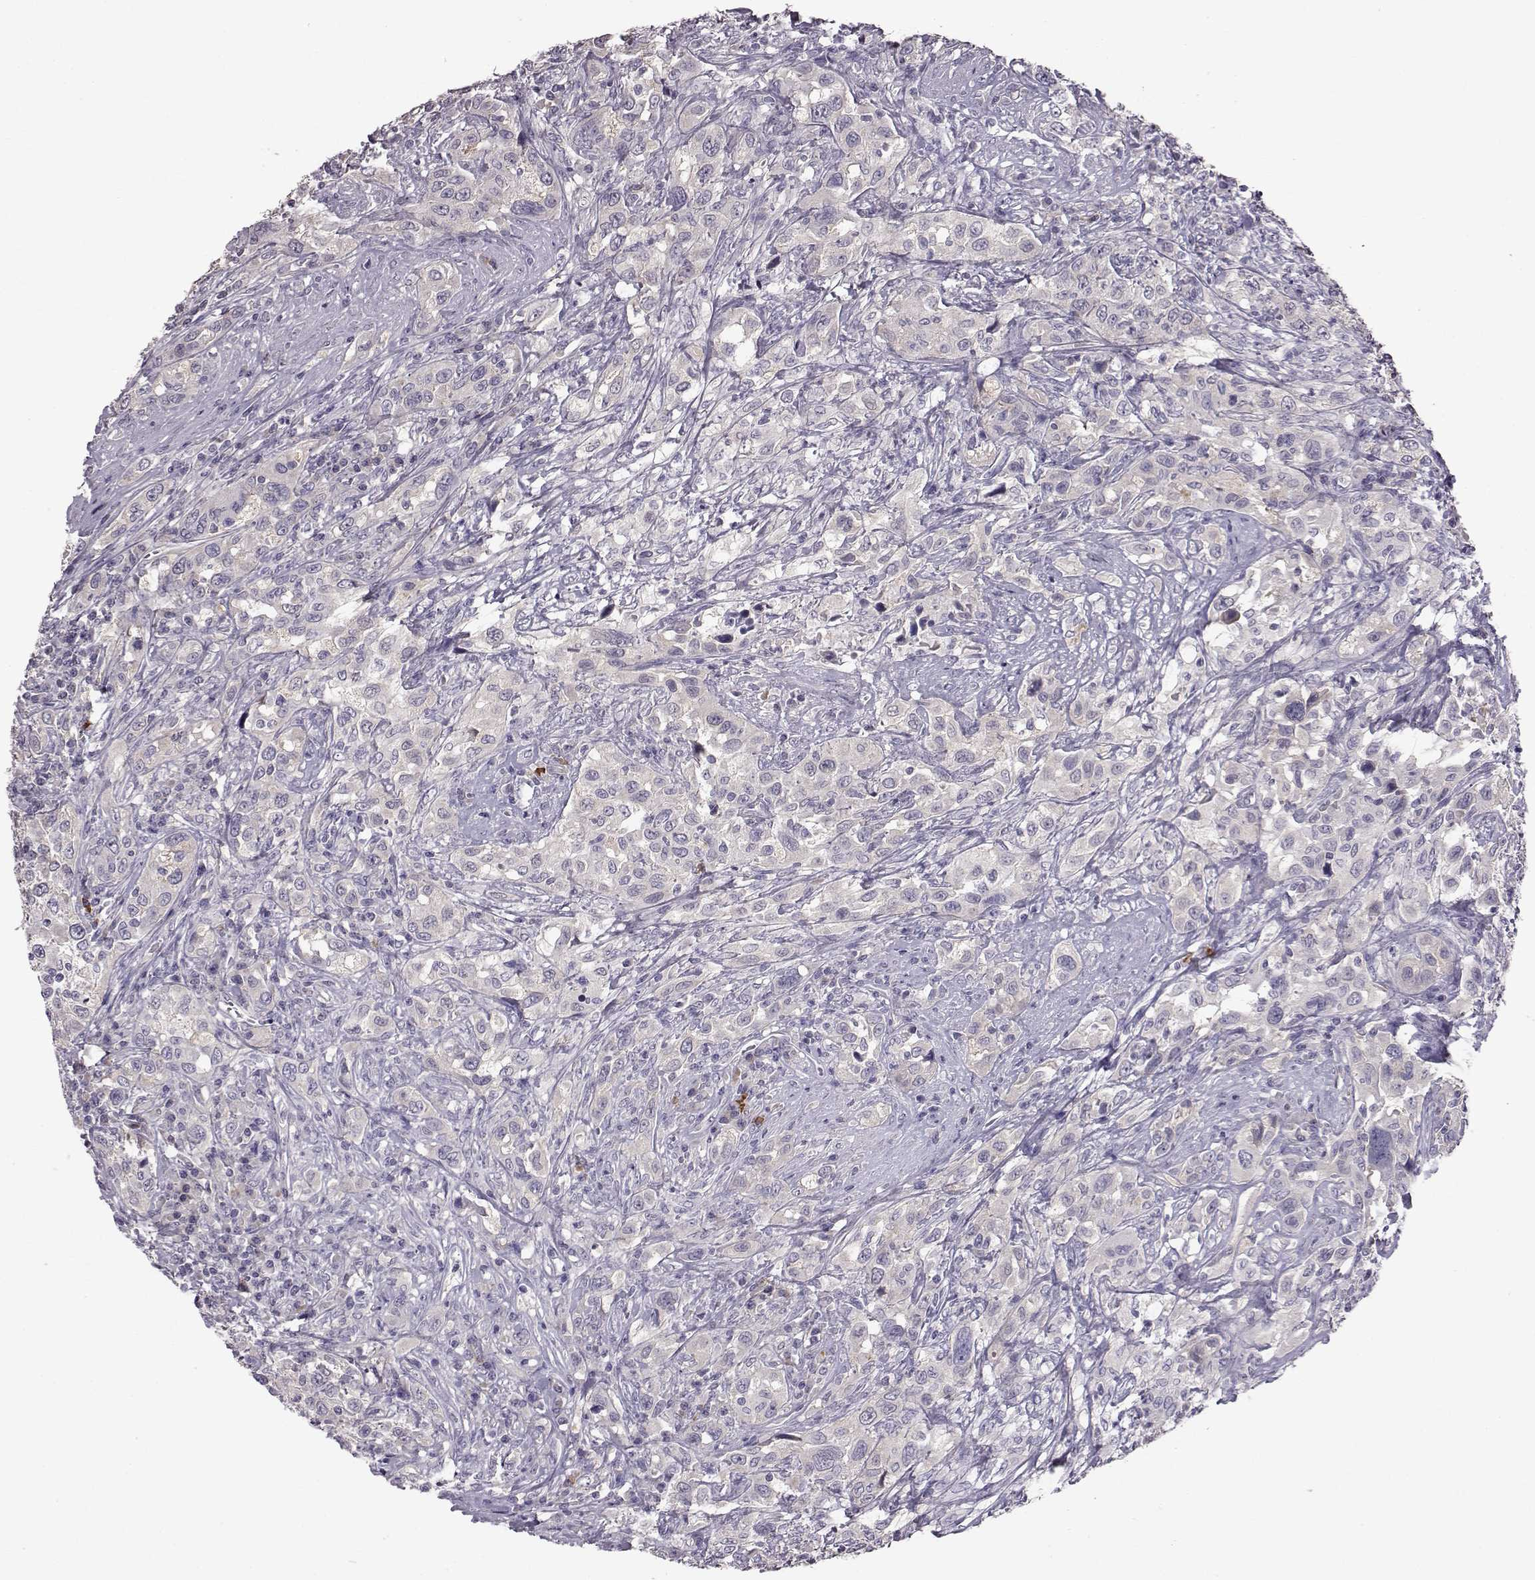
{"staining": {"intensity": "negative", "quantity": "none", "location": "none"}, "tissue": "urothelial cancer", "cell_type": "Tumor cells", "image_type": "cancer", "snomed": [{"axis": "morphology", "description": "Urothelial carcinoma, NOS"}, {"axis": "morphology", "description": "Urothelial carcinoma, High grade"}, {"axis": "topography", "description": "Urinary bladder"}], "caption": "Immunohistochemical staining of human urothelial cancer shows no significant positivity in tumor cells.", "gene": "ADGRG2", "patient": {"sex": "female", "age": 64}}